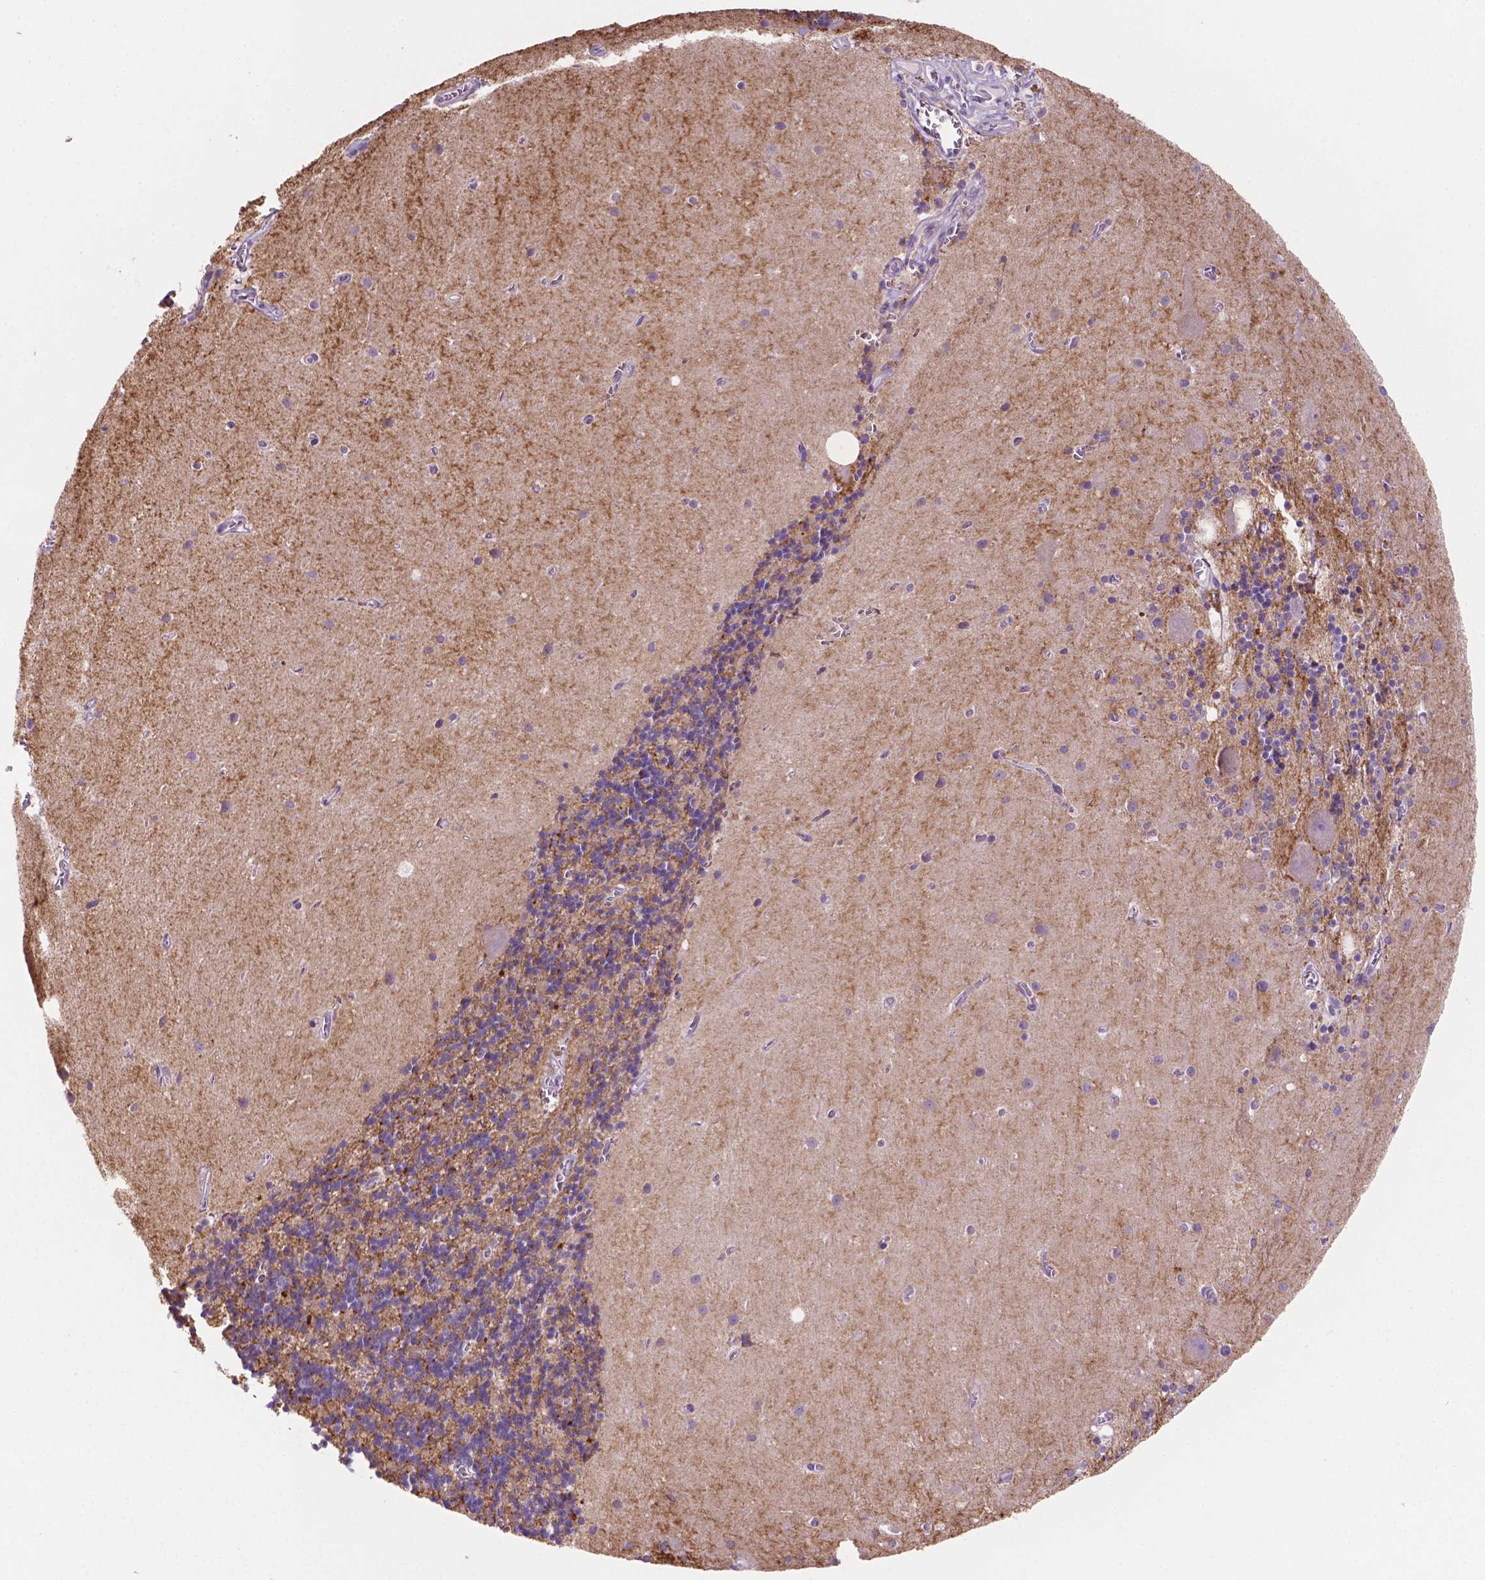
{"staining": {"intensity": "moderate", "quantity": "25%-75%", "location": "cytoplasmic/membranous"}, "tissue": "cerebellum", "cell_type": "Cells in granular layer", "image_type": "normal", "snomed": [{"axis": "morphology", "description": "Normal tissue, NOS"}, {"axis": "topography", "description": "Cerebellum"}], "caption": "Protein staining of benign cerebellum shows moderate cytoplasmic/membranous staining in approximately 25%-75% of cells in granular layer. (DAB (3,3'-diaminobenzidine) IHC with brightfield microscopy, high magnification).", "gene": "MKRN2OS", "patient": {"sex": "male", "age": 70}}